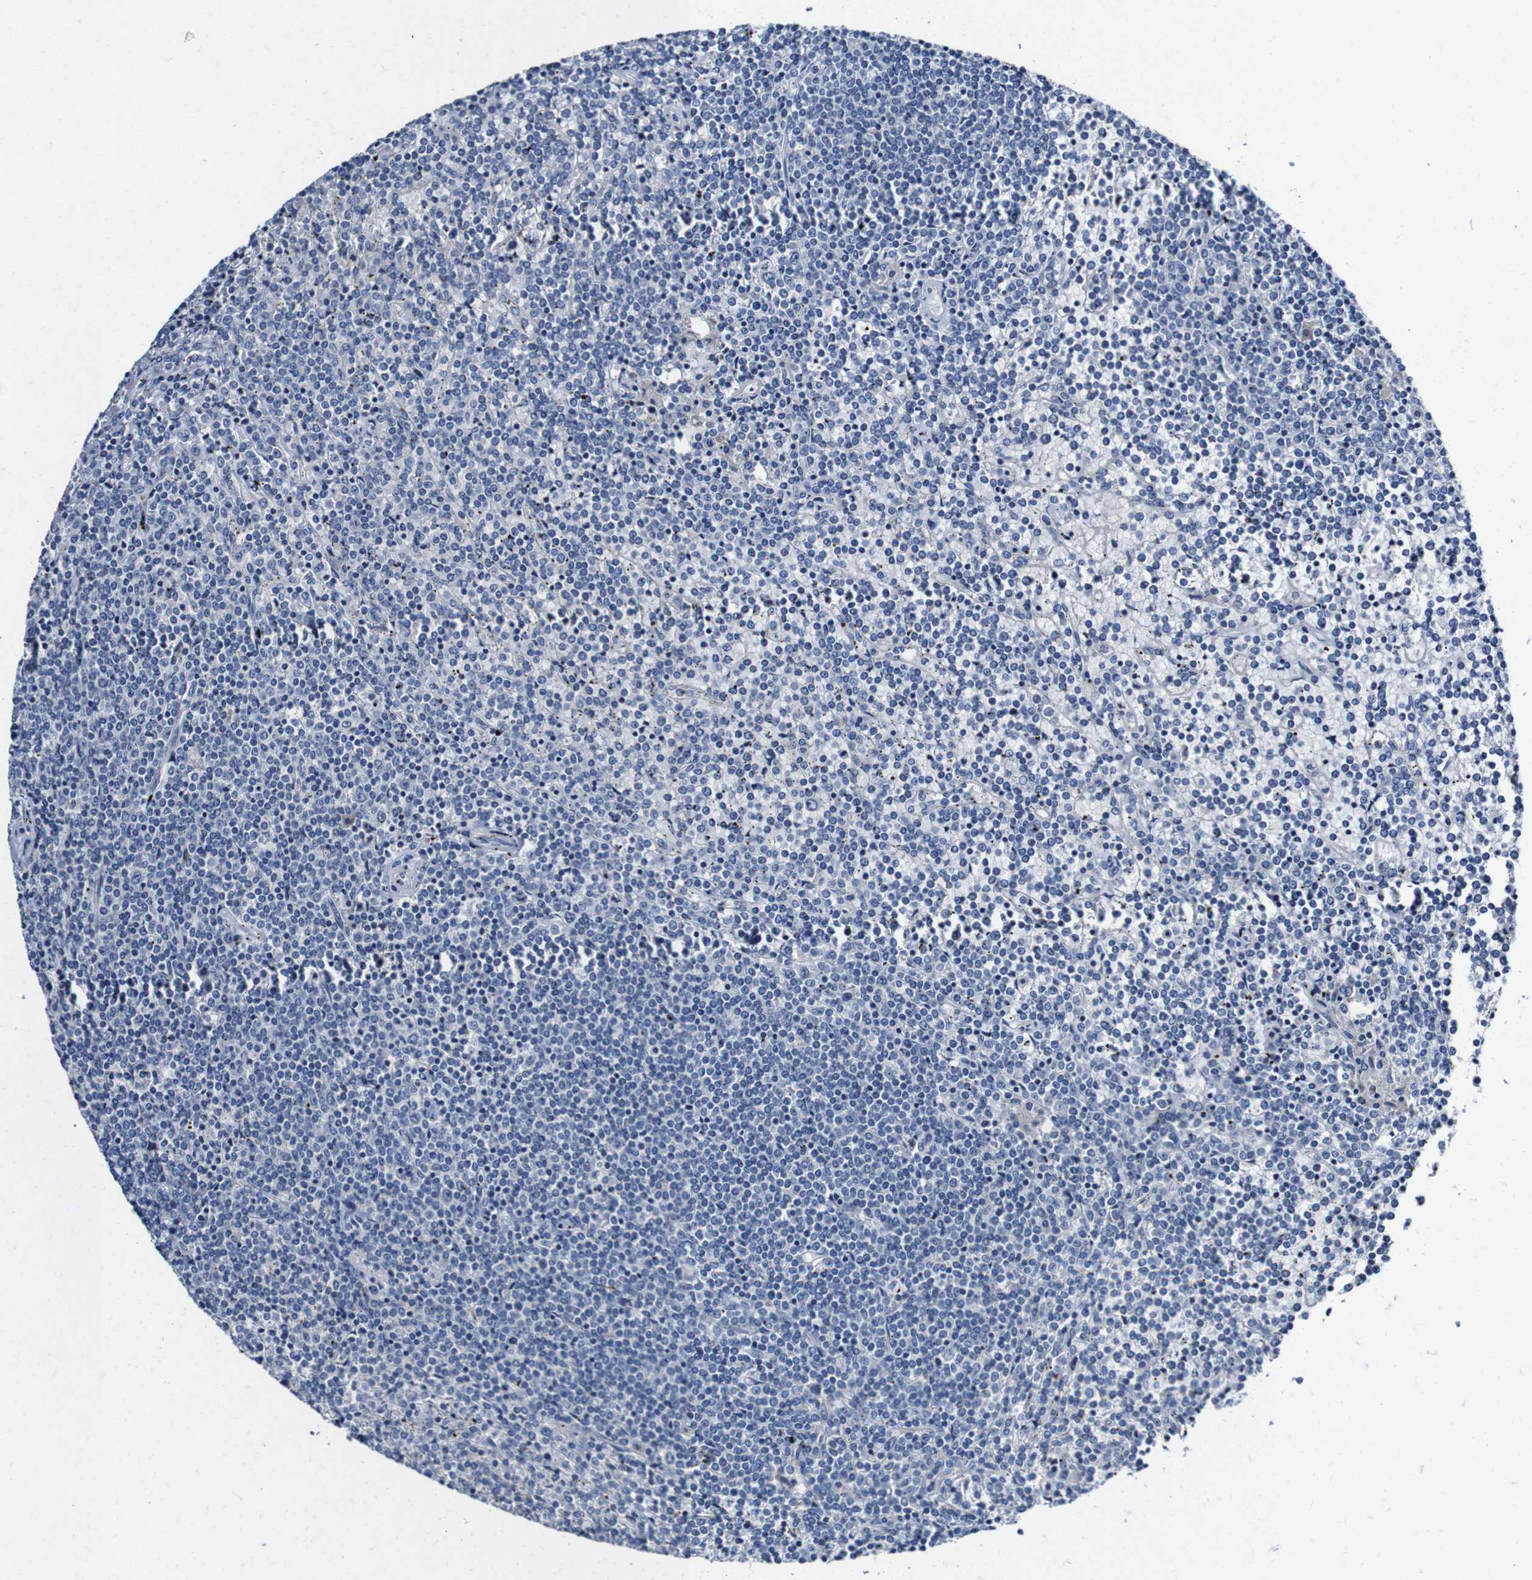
{"staining": {"intensity": "negative", "quantity": "none", "location": "none"}, "tissue": "lymphoma", "cell_type": "Tumor cells", "image_type": "cancer", "snomed": [{"axis": "morphology", "description": "Malignant lymphoma, non-Hodgkin's type, Low grade"}, {"axis": "topography", "description": "Spleen"}], "caption": "The immunohistochemistry (IHC) histopathology image has no significant expression in tumor cells of malignant lymphoma, non-Hodgkin's type (low-grade) tissue.", "gene": "GRAMD1A", "patient": {"sex": "female", "age": 19}}